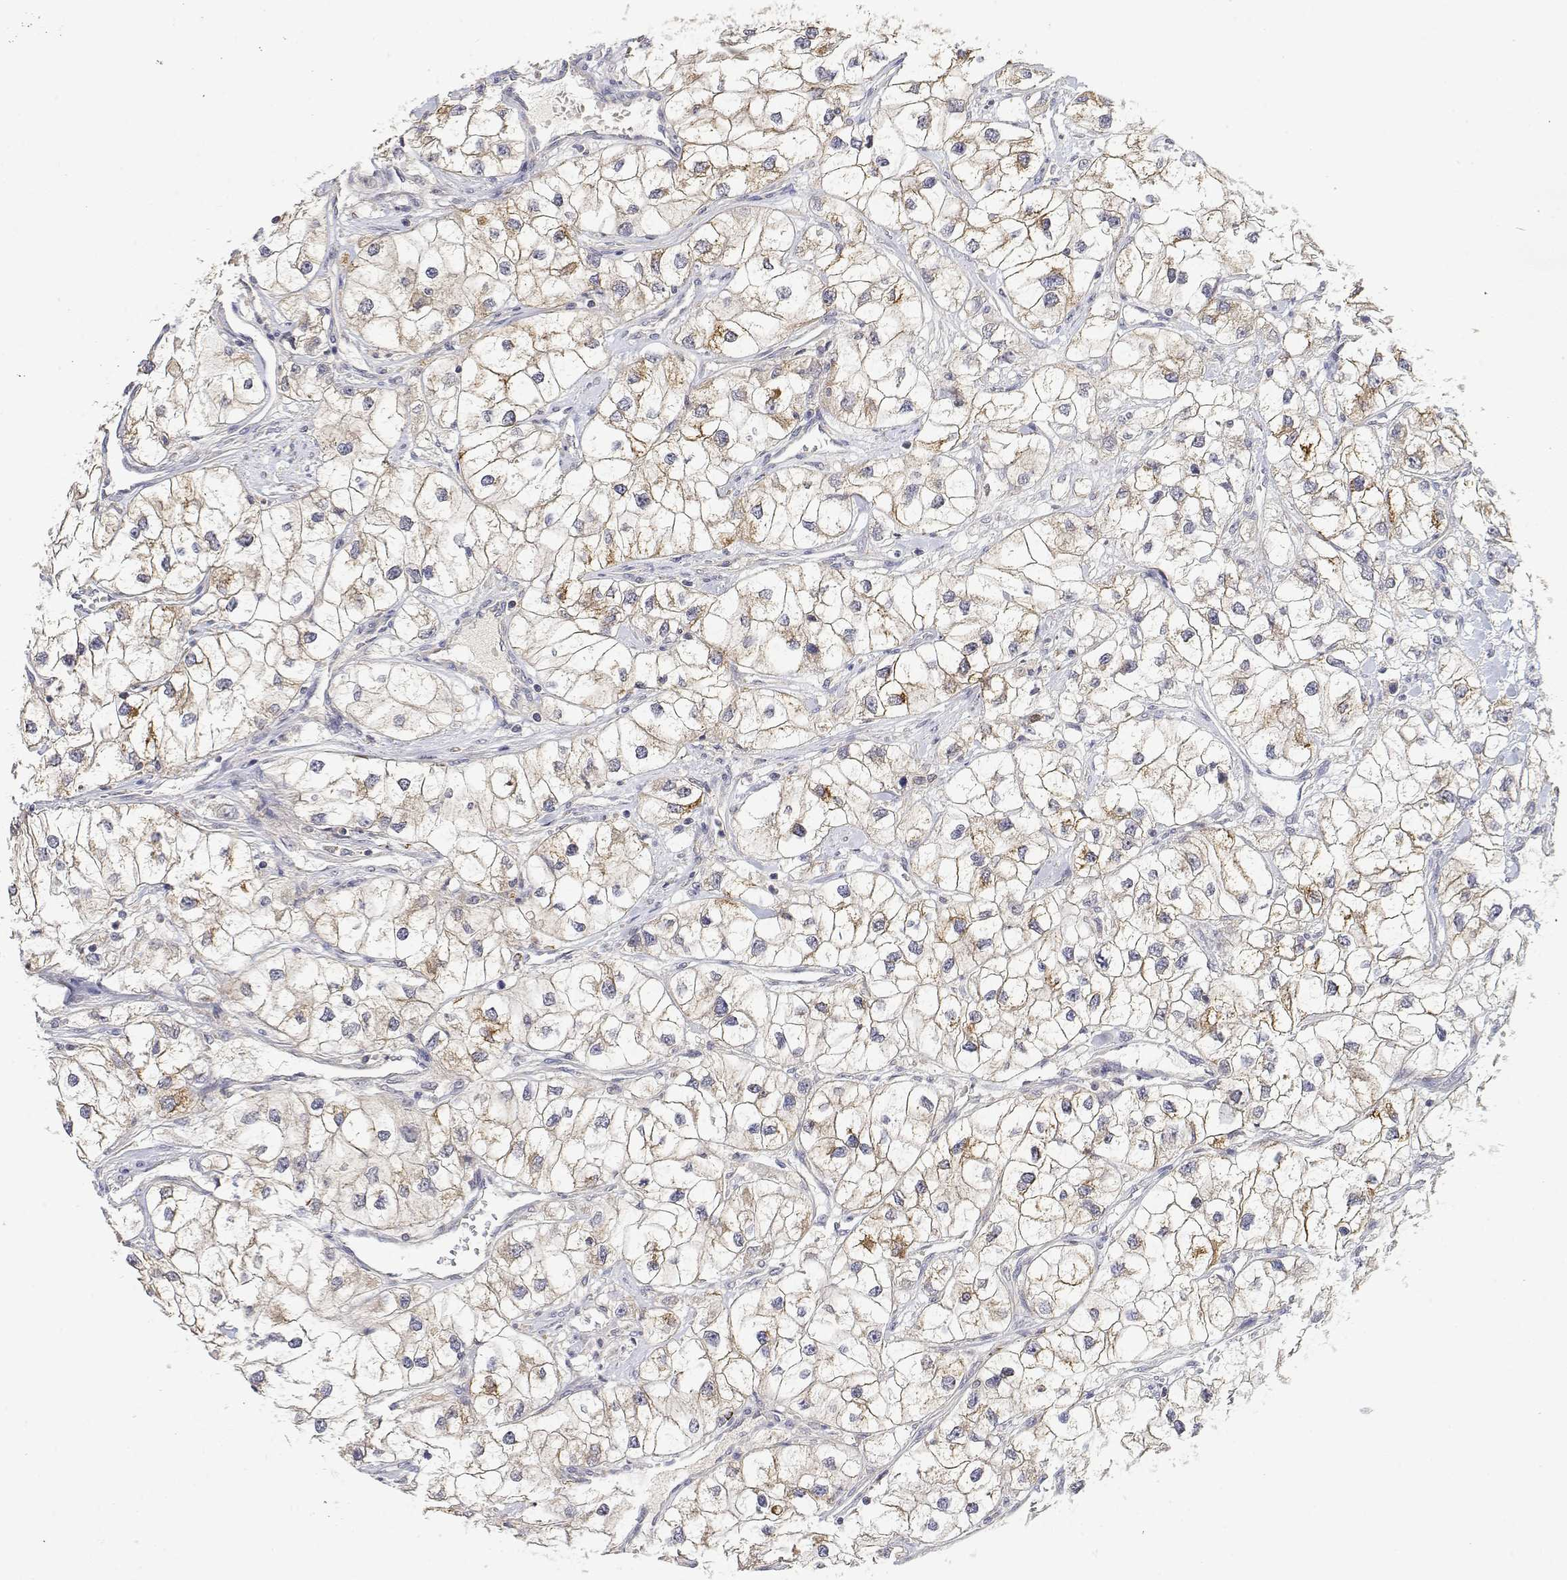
{"staining": {"intensity": "weak", "quantity": "25%-75%", "location": "cytoplasmic/membranous"}, "tissue": "renal cancer", "cell_type": "Tumor cells", "image_type": "cancer", "snomed": [{"axis": "morphology", "description": "Adenocarcinoma, NOS"}, {"axis": "topography", "description": "Kidney"}], "caption": "A photomicrograph of human renal cancer stained for a protein exhibits weak cytoplasmic/membranous brown staining in tumor cells.", "gene": "LONRF3", "patient": {"sex": "male", "age": 59}}